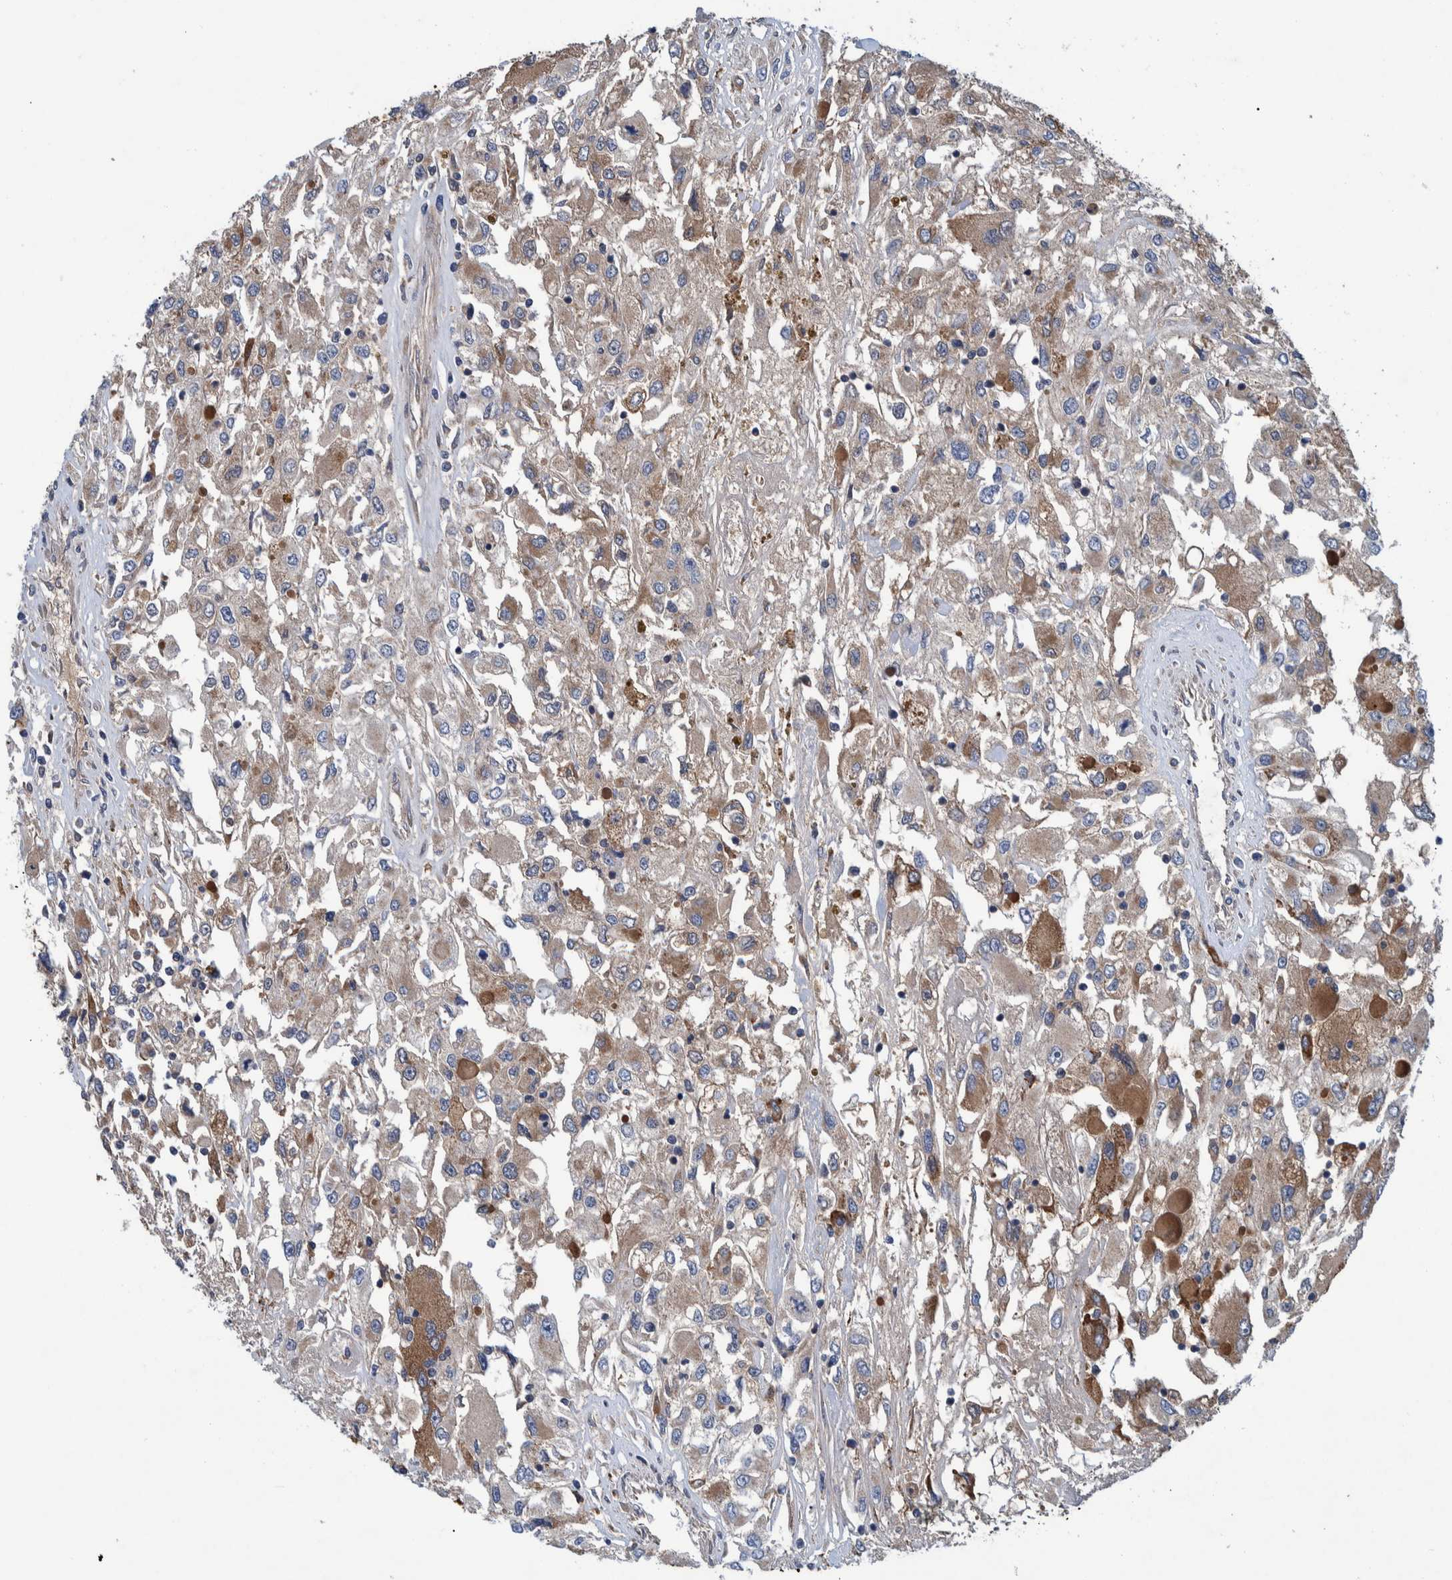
{"staining": {"intensity": "weak", "quantity": ">75%", "location": "cytoplasmic/membranous"}, "tissue": "renal cancer", "cell_type": "Tumor cells", "image_type": "cancer", "snomed": [{"axis": "morphology", "description": "Adenocarcinoma, NOS"}, {"axis": "topography", "description": "Kidney"}], "caption": "Weak cytoplasmic/membranous positivity for a protein is identified in about >75% of tumor cells of renal cancer (adenocarcinoma) using immunohistochemistry (IHC).", "gene": "ITIH3", "patient": {"sex": "female", "age": 52}}